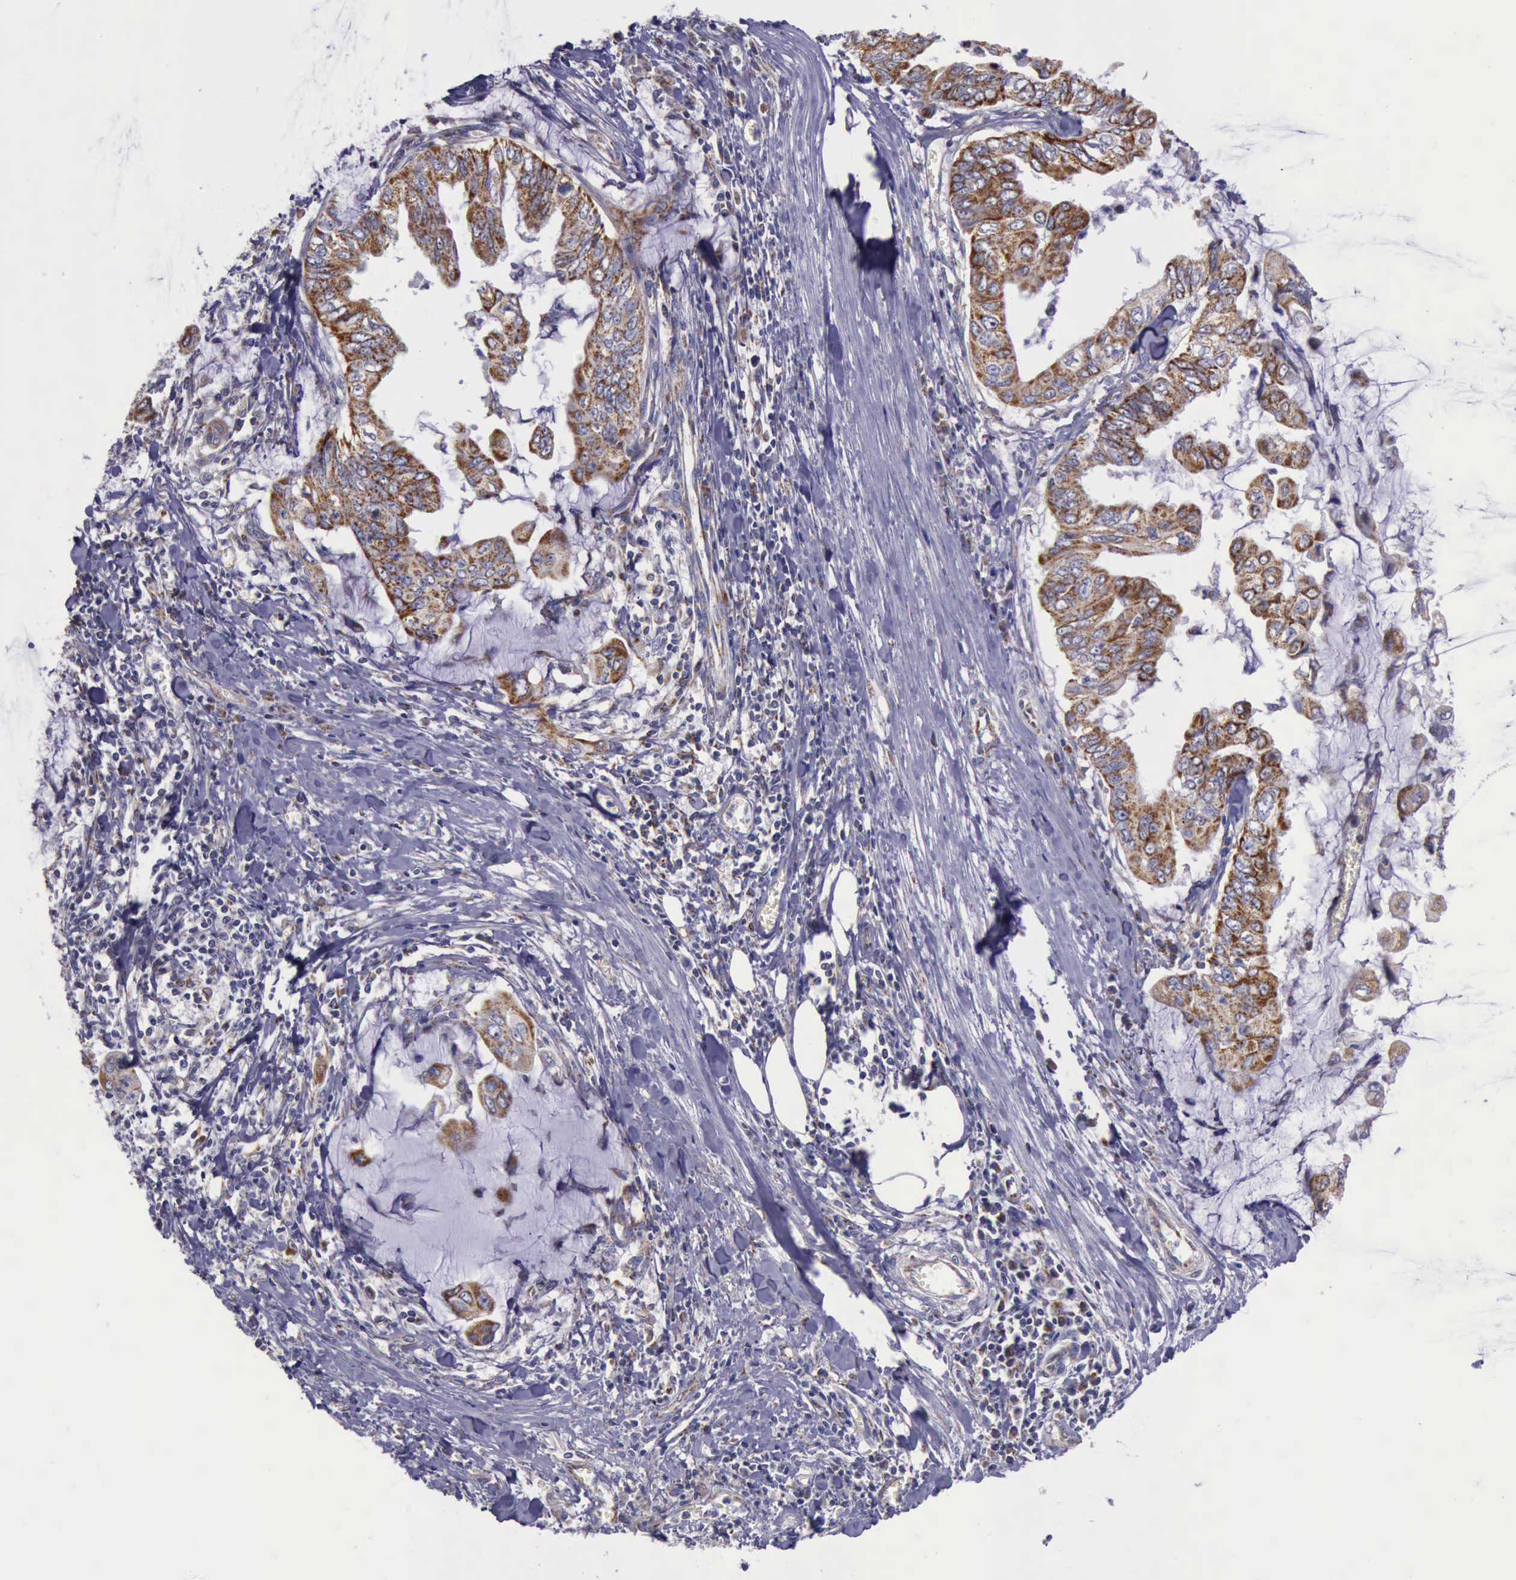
{"staining": {"intensity": "moderate", "quantity": "25%-75%", "location": "cytoplasmic/membranous"}, "tissue": "stomach cancer", "cell_type": "Tumor cells", "image_type": "cancer", "snomed": [{"axis": "morphology", "description": "Adenocarcinoma, NOS"}, {"axis": "topography", "description": "Stomach, upper"}], "caption": "A medium amount of moderate cytoplasmic/membranous positivity is present in approximately 25%-75% of tumor cells in adenocarcinoma (stomach) tissue.", "gene": "TXN2", "patient": {"sex": "male", "age": 80}}